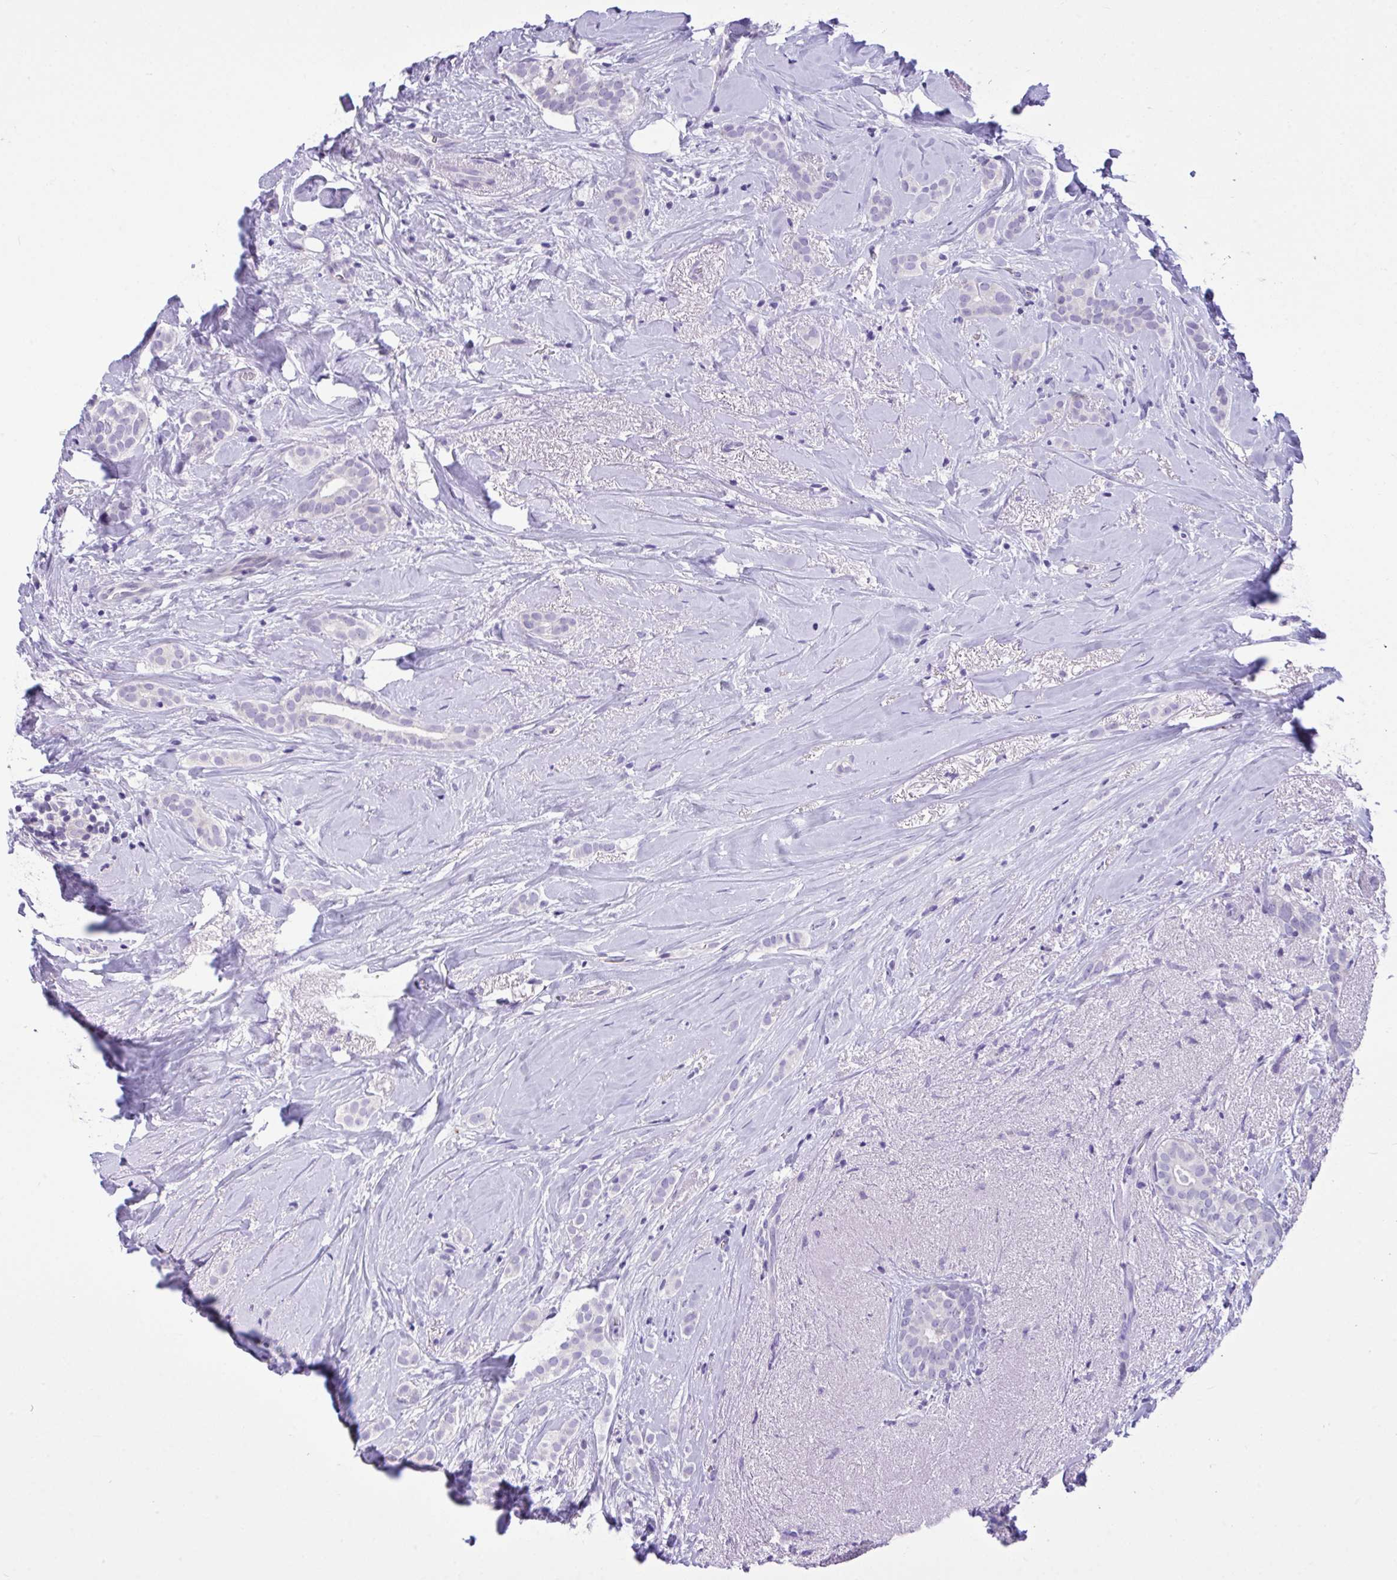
{"staining": {"intensity": "negative", "quantity": "none", "location": "none"}, "tissue": "breast cancer", "cell_type": "Tumor cells", "image_type": "cancer", "snomed": [{"axis": "morphology", "description": "Duct carcinoma"}, {"axis": "topography", "description": "Breast"}], "caption": "Immunohistochemical staining of human breast cancer demonstrates no significant expression in tumor cells.", "gene": "WDR97", "patient": {"sex": "female", "age": 65}}